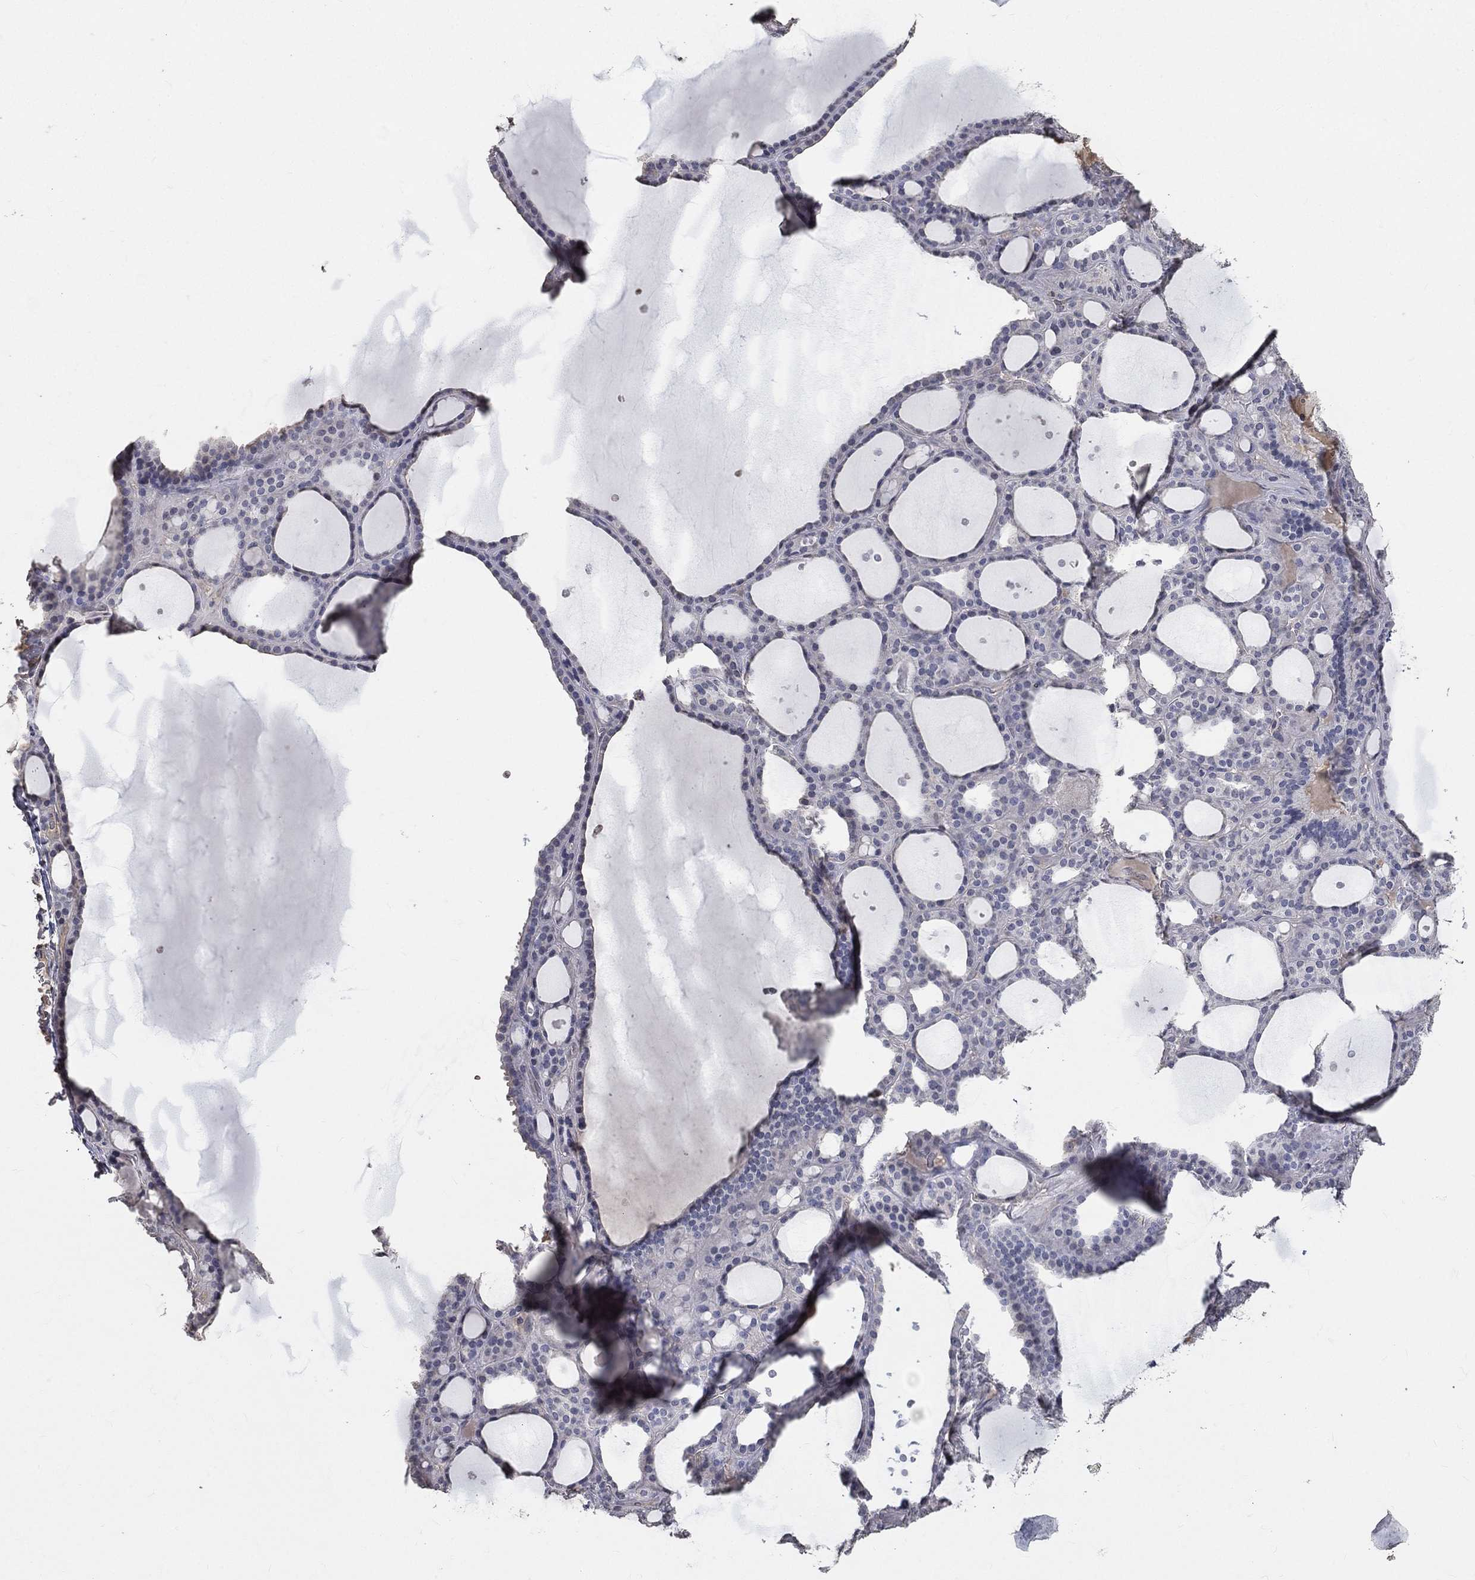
{"staining": {"intensity": "negative", "quantity": "none", "location": "none"}, "tissue": "thyroid gland", "cell_type": "Glandular cells", "image_type": "normal", "snomed": [{"axis": "morphology", "description": "Normal tissue, NOS"}, {"axis": "topography", "description": "Thyroid gland"}], "caption": "The photomicrograph displays no significant positivity in glandular cells of thyroid gland.", "gene": "SNAP25", "patient": {"sex": "male", "age": 63}}